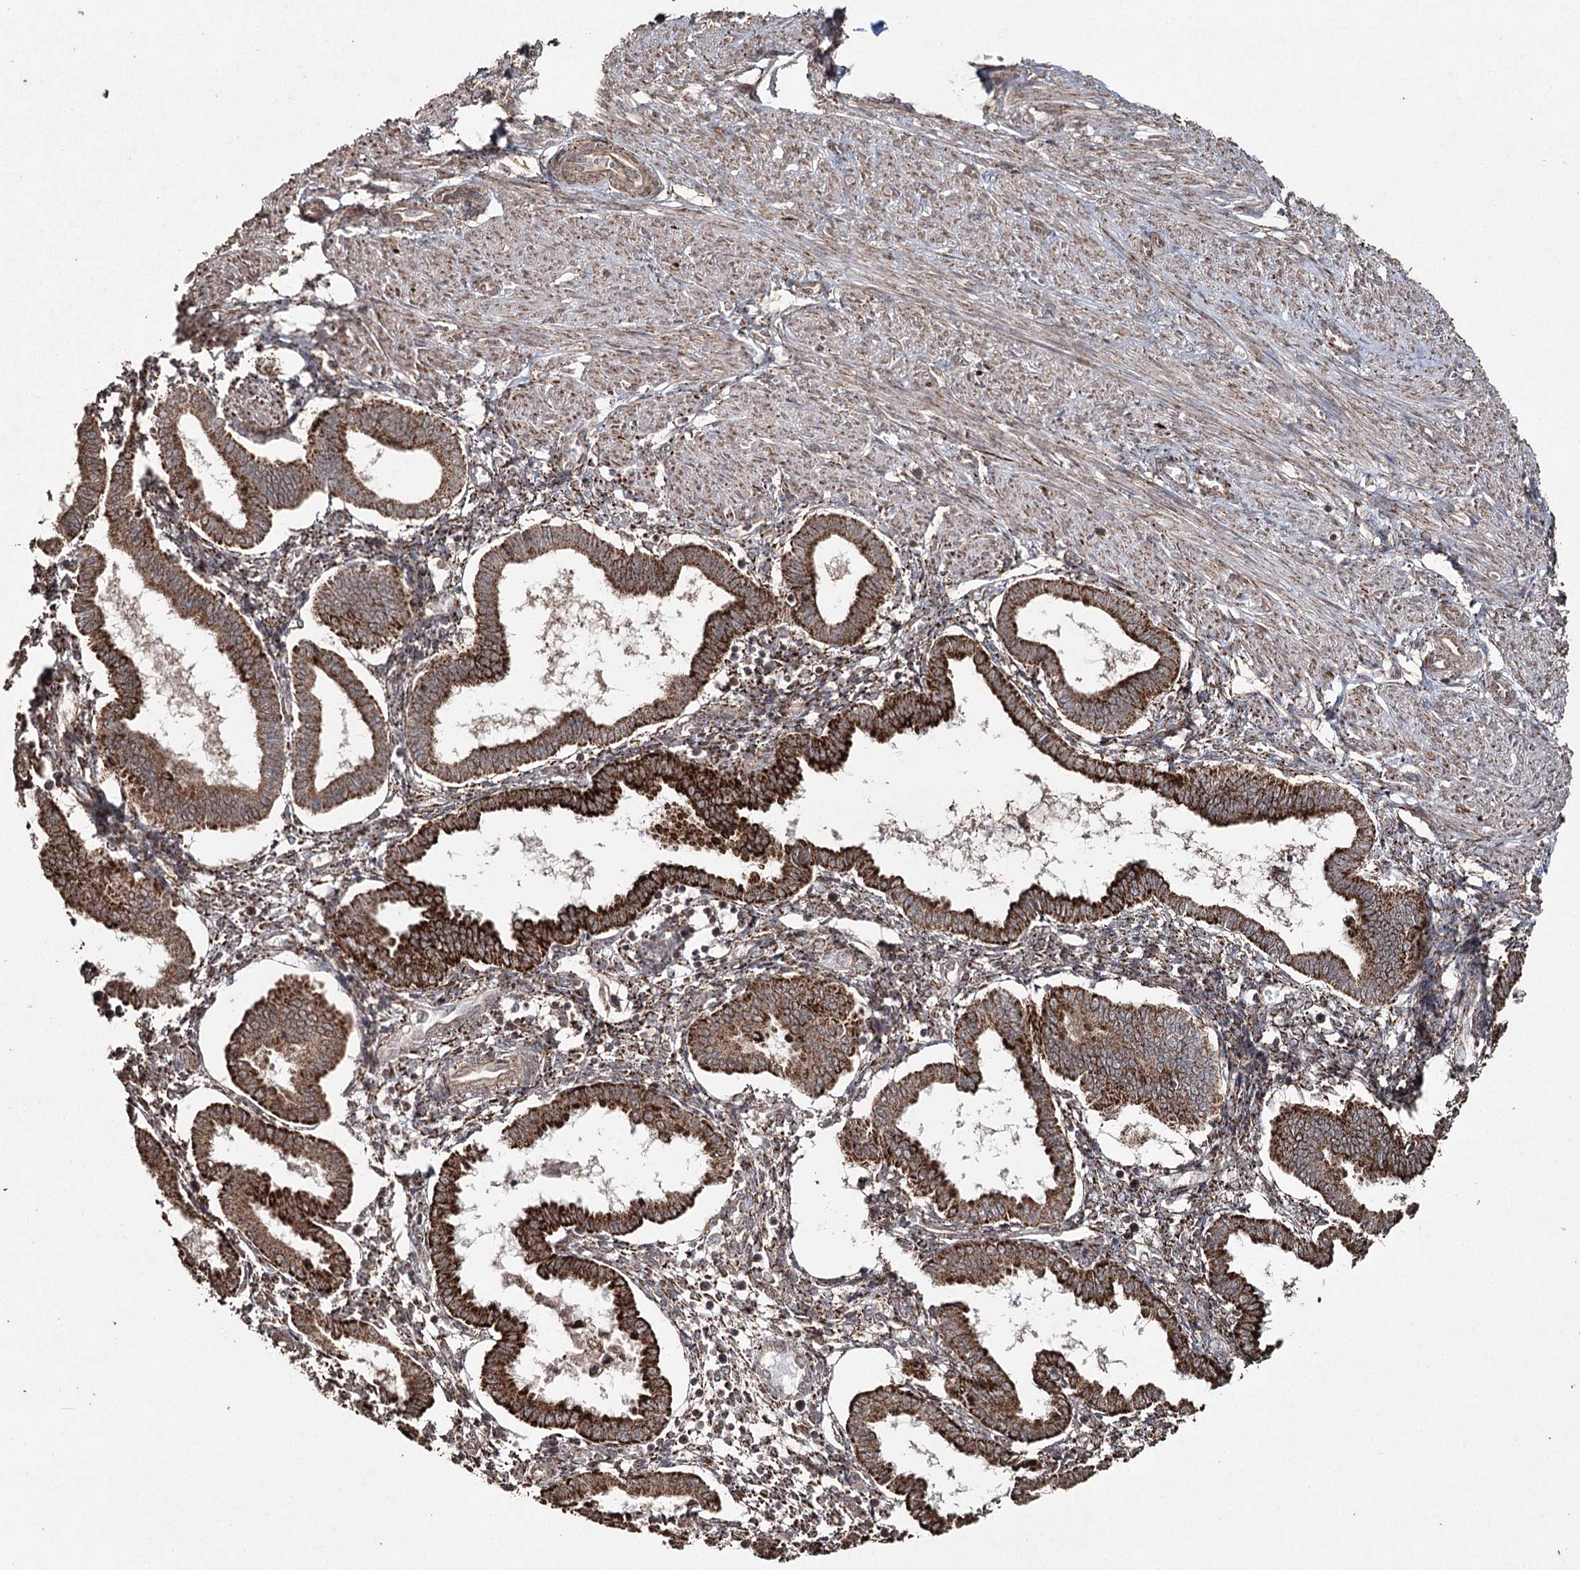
{"staining": {"intensity": "moderate", "quantity": ">75%", "location": "cytoplasmic/membranous"}, "tissue": "endometrium", "cell_type": "Cells in endometrial stroma", "image_type": "normal", "snomed": [{"axis": "morphology", "description": "Normal tissue, NOS"}, {"axis": "topography", "description": "Endometrium"}], "caption": "A histopathology image of human endometrium stained for a protein shows moderate cytoplasmic/membranous brown staining in cells in endometrial stroma.", "gene": "SLF2", "patient": {"sex": "female", "age": 25}}